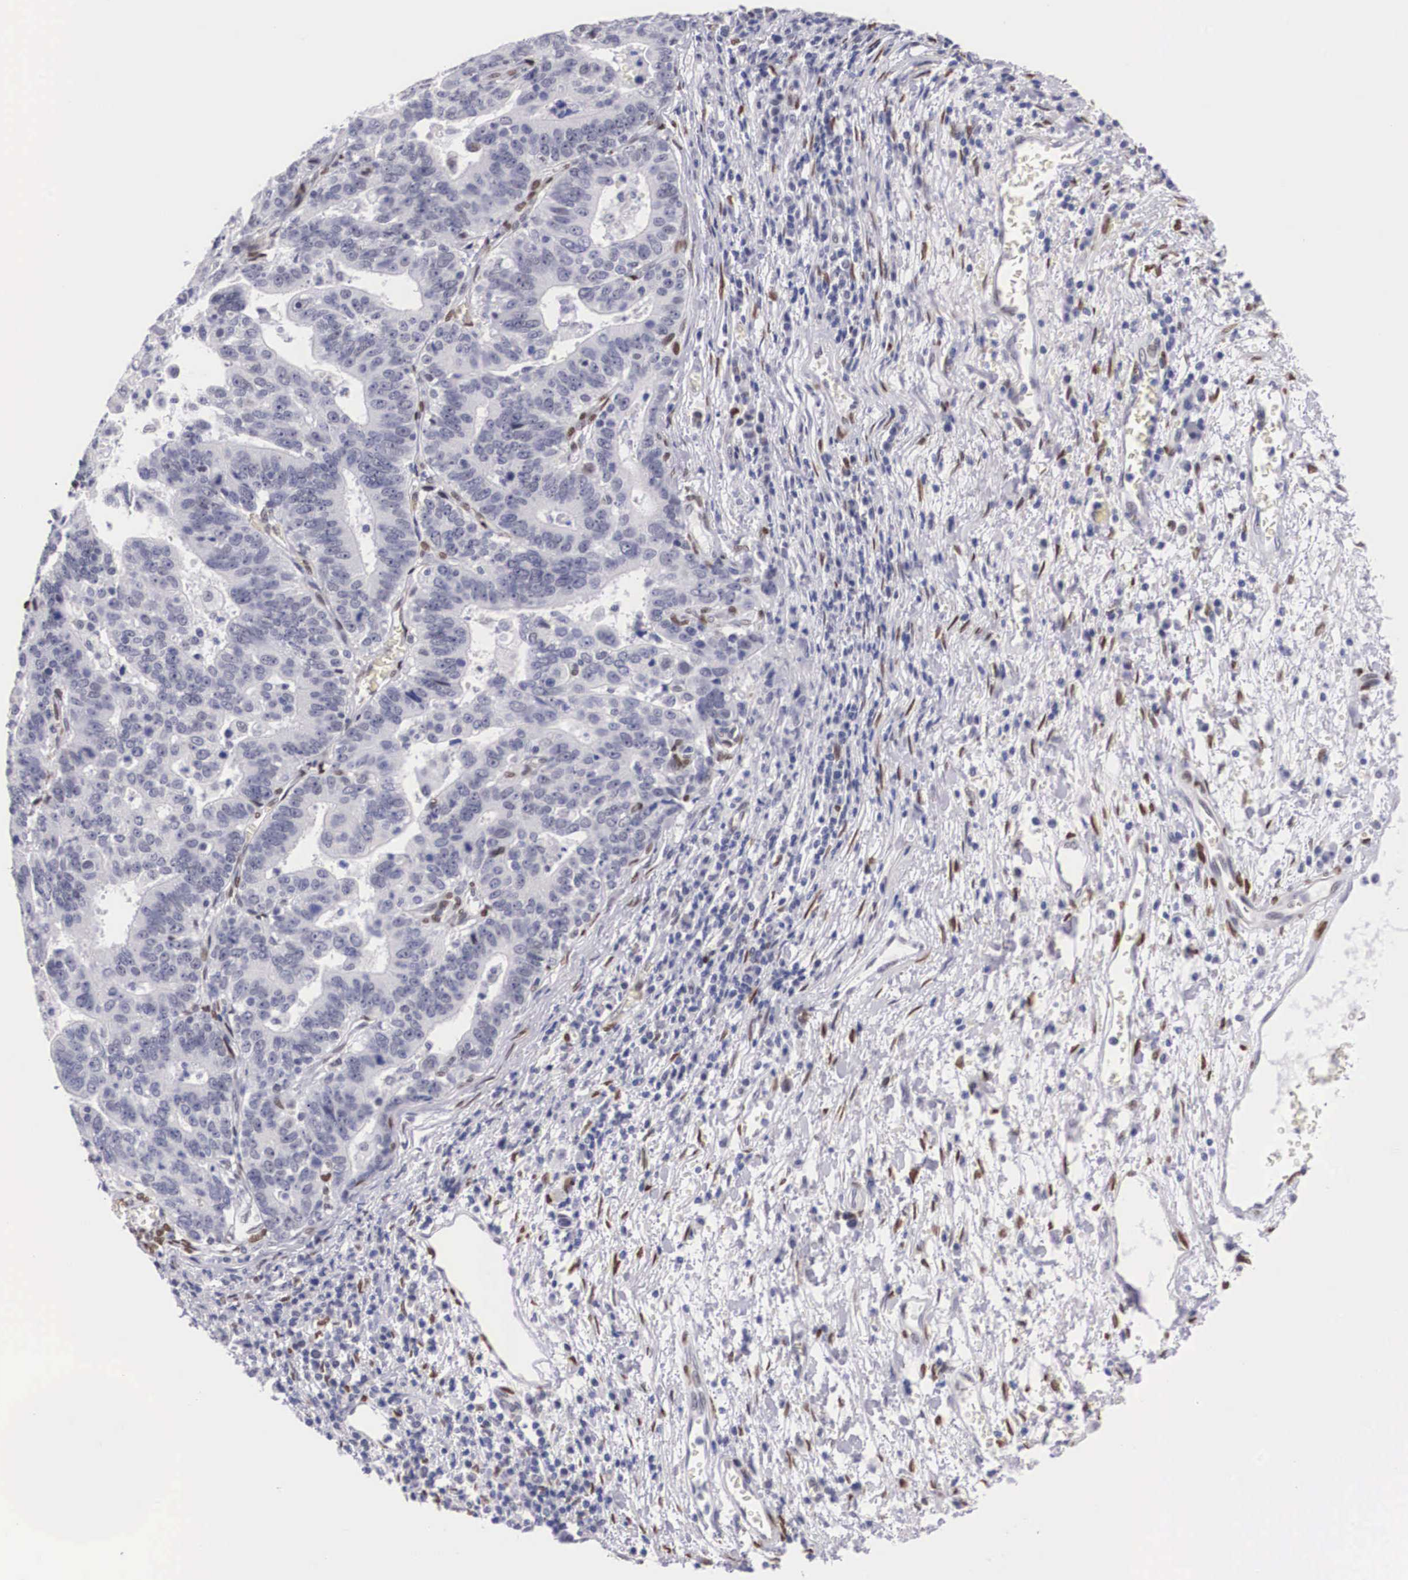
{"staining": {"intensity": "weak", "quantity": "<25%", "location": "nuclear"}, "tissue": "stomach cancer", "cell_type": "Tumor cells", "image_type": "cancer", "snomed": [{"axis": "morphology", "description": "Adenocarcinoma, NOS"}, {"axis": "topography", "description": "Stomach, upper"}], "caption": "The immunohistochemistry micrograph has no significant positivity in tumor cells of stomach adenocarcinoma tissue.", "gene": "KHDRBS3", "patient": {"sex": "female", "age": 50}}